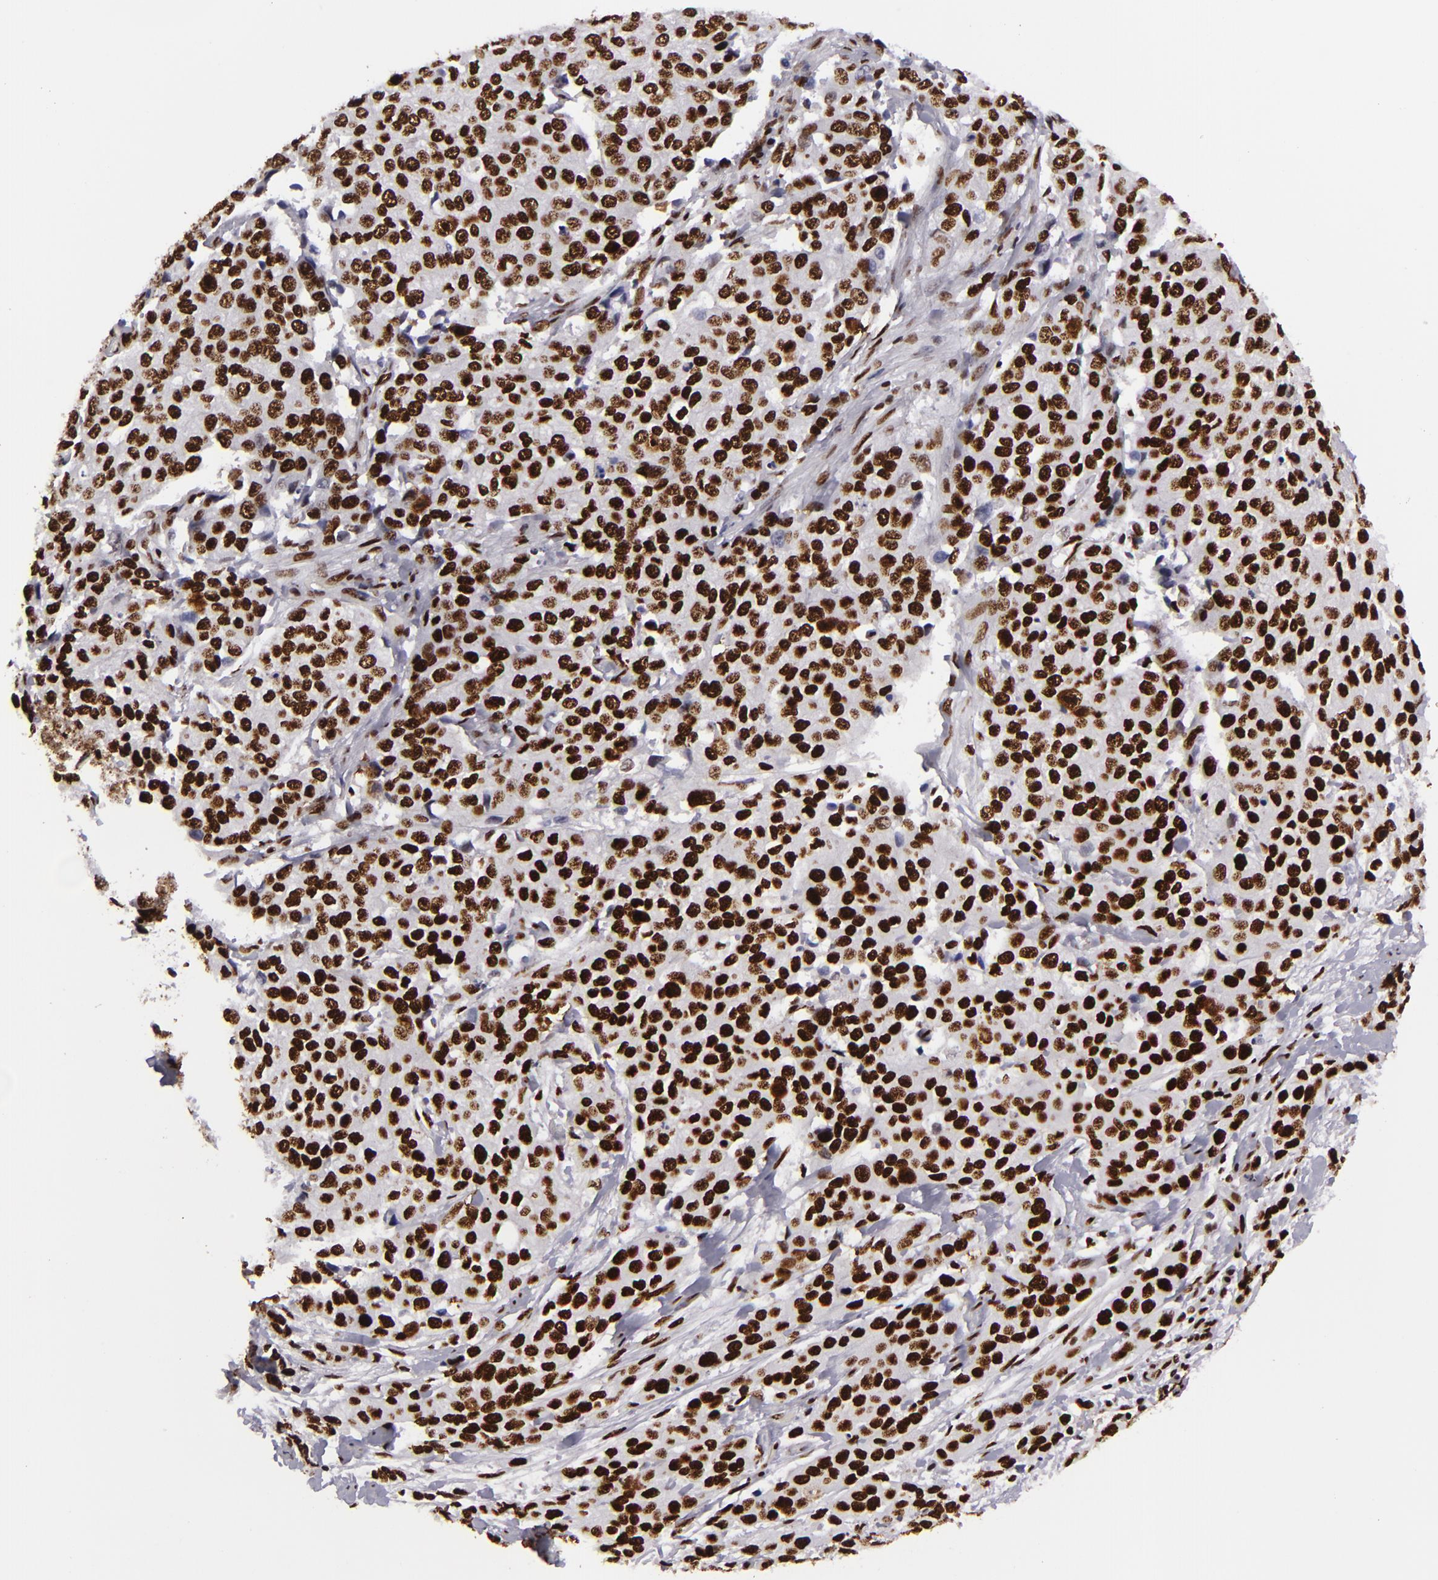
{"staining": {"intensity": "strong", "quantity": ">75%", "location": "nuclear"}, "tissue": "cervical cancer", "cell_type": "Tumor cells", "image_type": "cancer", "snomed": [{"axis": "morphology", "description": "Squamous cell carcinoma, NOS"}, {"axis": "topography", "description": "Cervix"}], "caption": "This image demonstrates IHC staining of human cervical cancer (squamous cell carcinoma), with high strong nuclear positivity in about >75% of tumor cells.", "gene": "SAFB", "patient": {"sex": "female", "age": 54}}